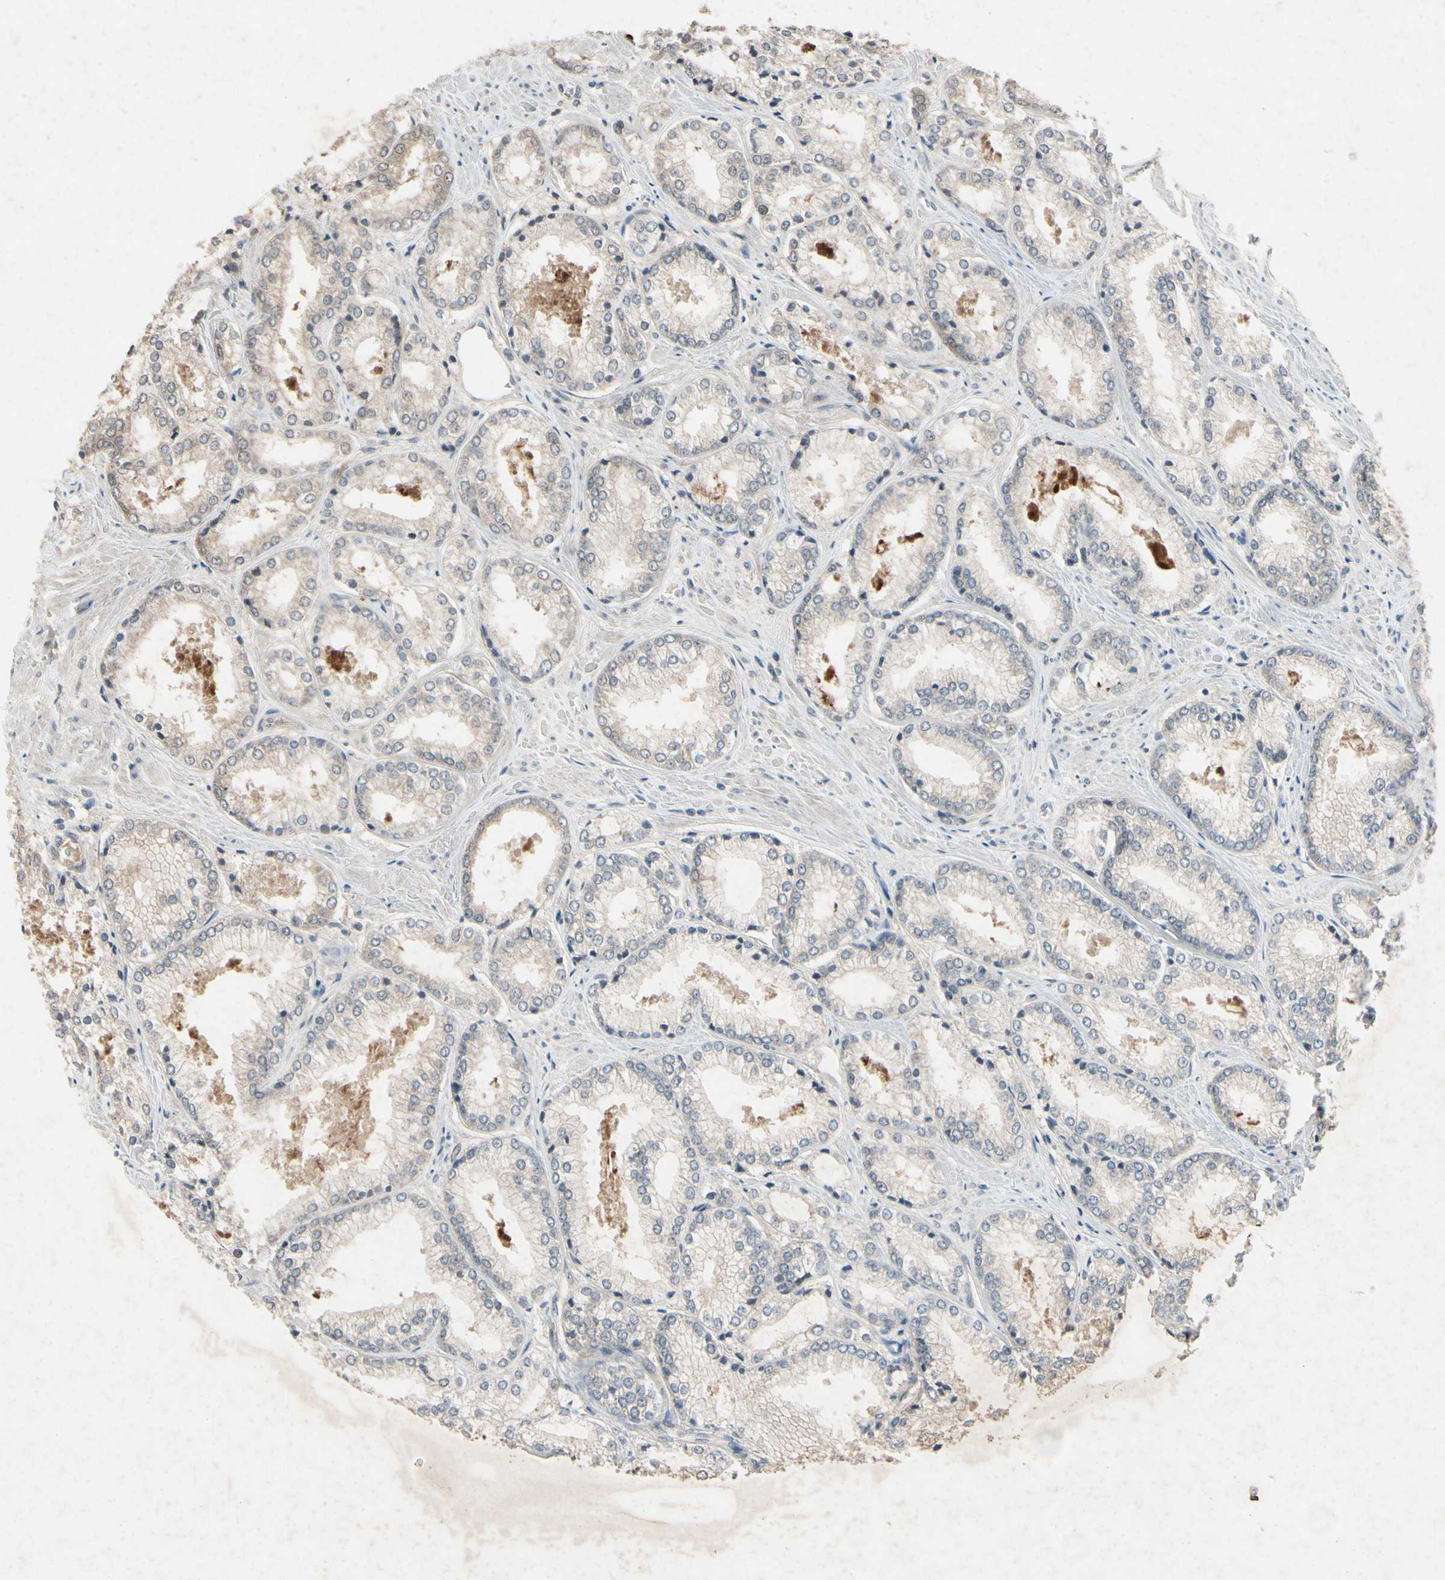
{"staining": {"intensity": "weak", "quantity": "25%-75%", "location": "cytoplasmic/membranous"}, "tissue": "prostate cancer", "cell_type": "Tumor cells", "image_type": "cancer", "snomed": [{"axis": "morphology", "description": "Adenocarcinoma, Low grade"}, {"axis": "topography", "description": "Prostate"}], "caption": "Prostate cancer was stained to show a protein in brown. There is low levels of weak cytoplasmic/membranous expression in approximately 25%-75% of tumor cells.", "gene": "DPY19L3", "patient": {"sex": "male", "age": 64}}